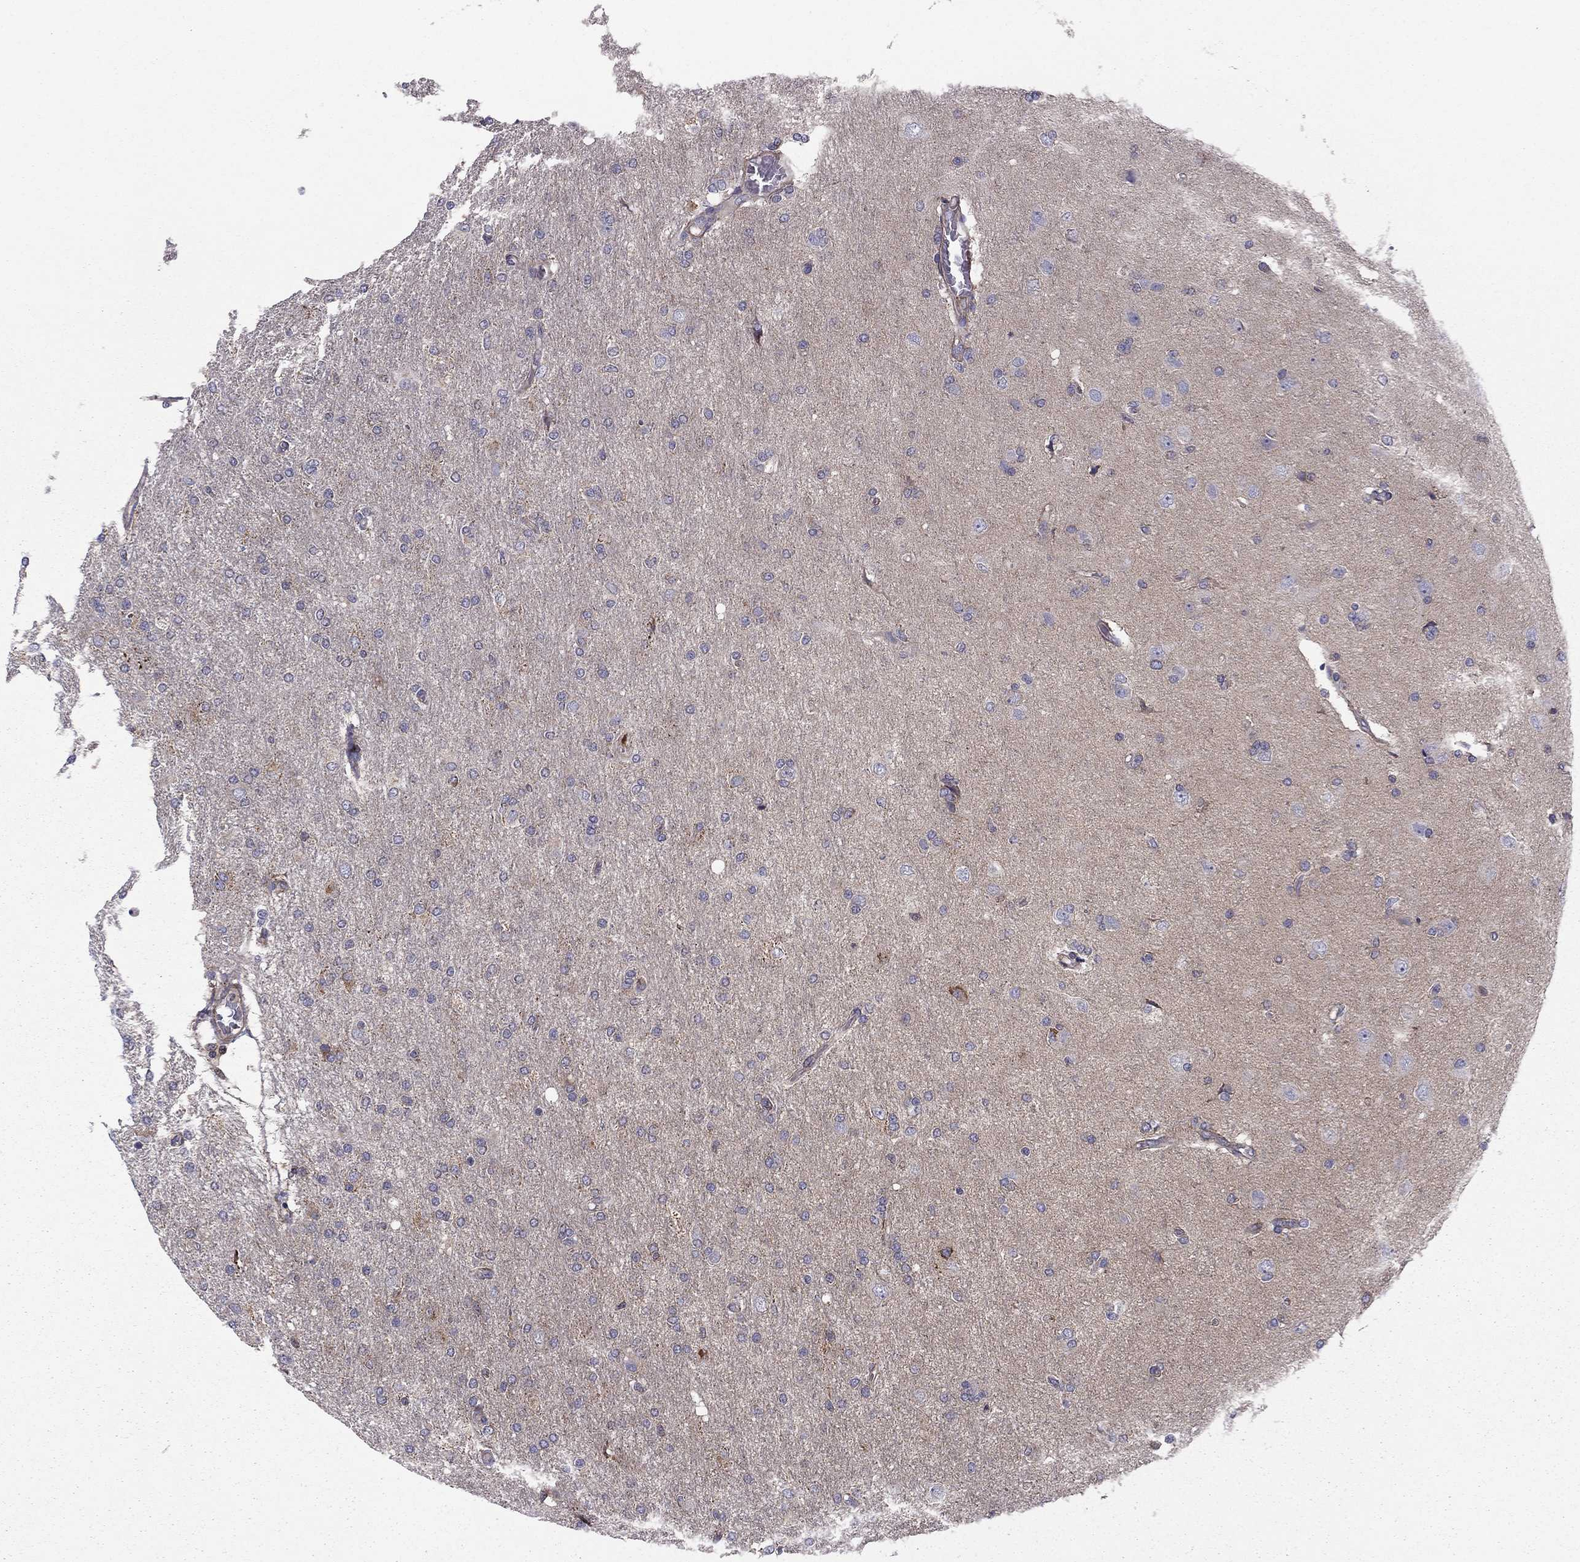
{"staining": {"intensity": "moderate", "quantity": "<25%", "location": "cytoplasmic/membranous"}, "tissue": "glioma", "cell_type": "Tumor cells", "image_type": "cancer", "snomed": [{"axis": "morphology", "description": "Glioma, malignant, High grade"}, {"axis": "topography", "description": "Cerebral cortex"}], "caption": "Immunohistochemistry of human glioma demonstrates low levels of moderate cytoplasmic/membranous expression in about <25% of tumor cells.", "gene": "ALG6", "patient": {"sex": "male", "age": 70}}